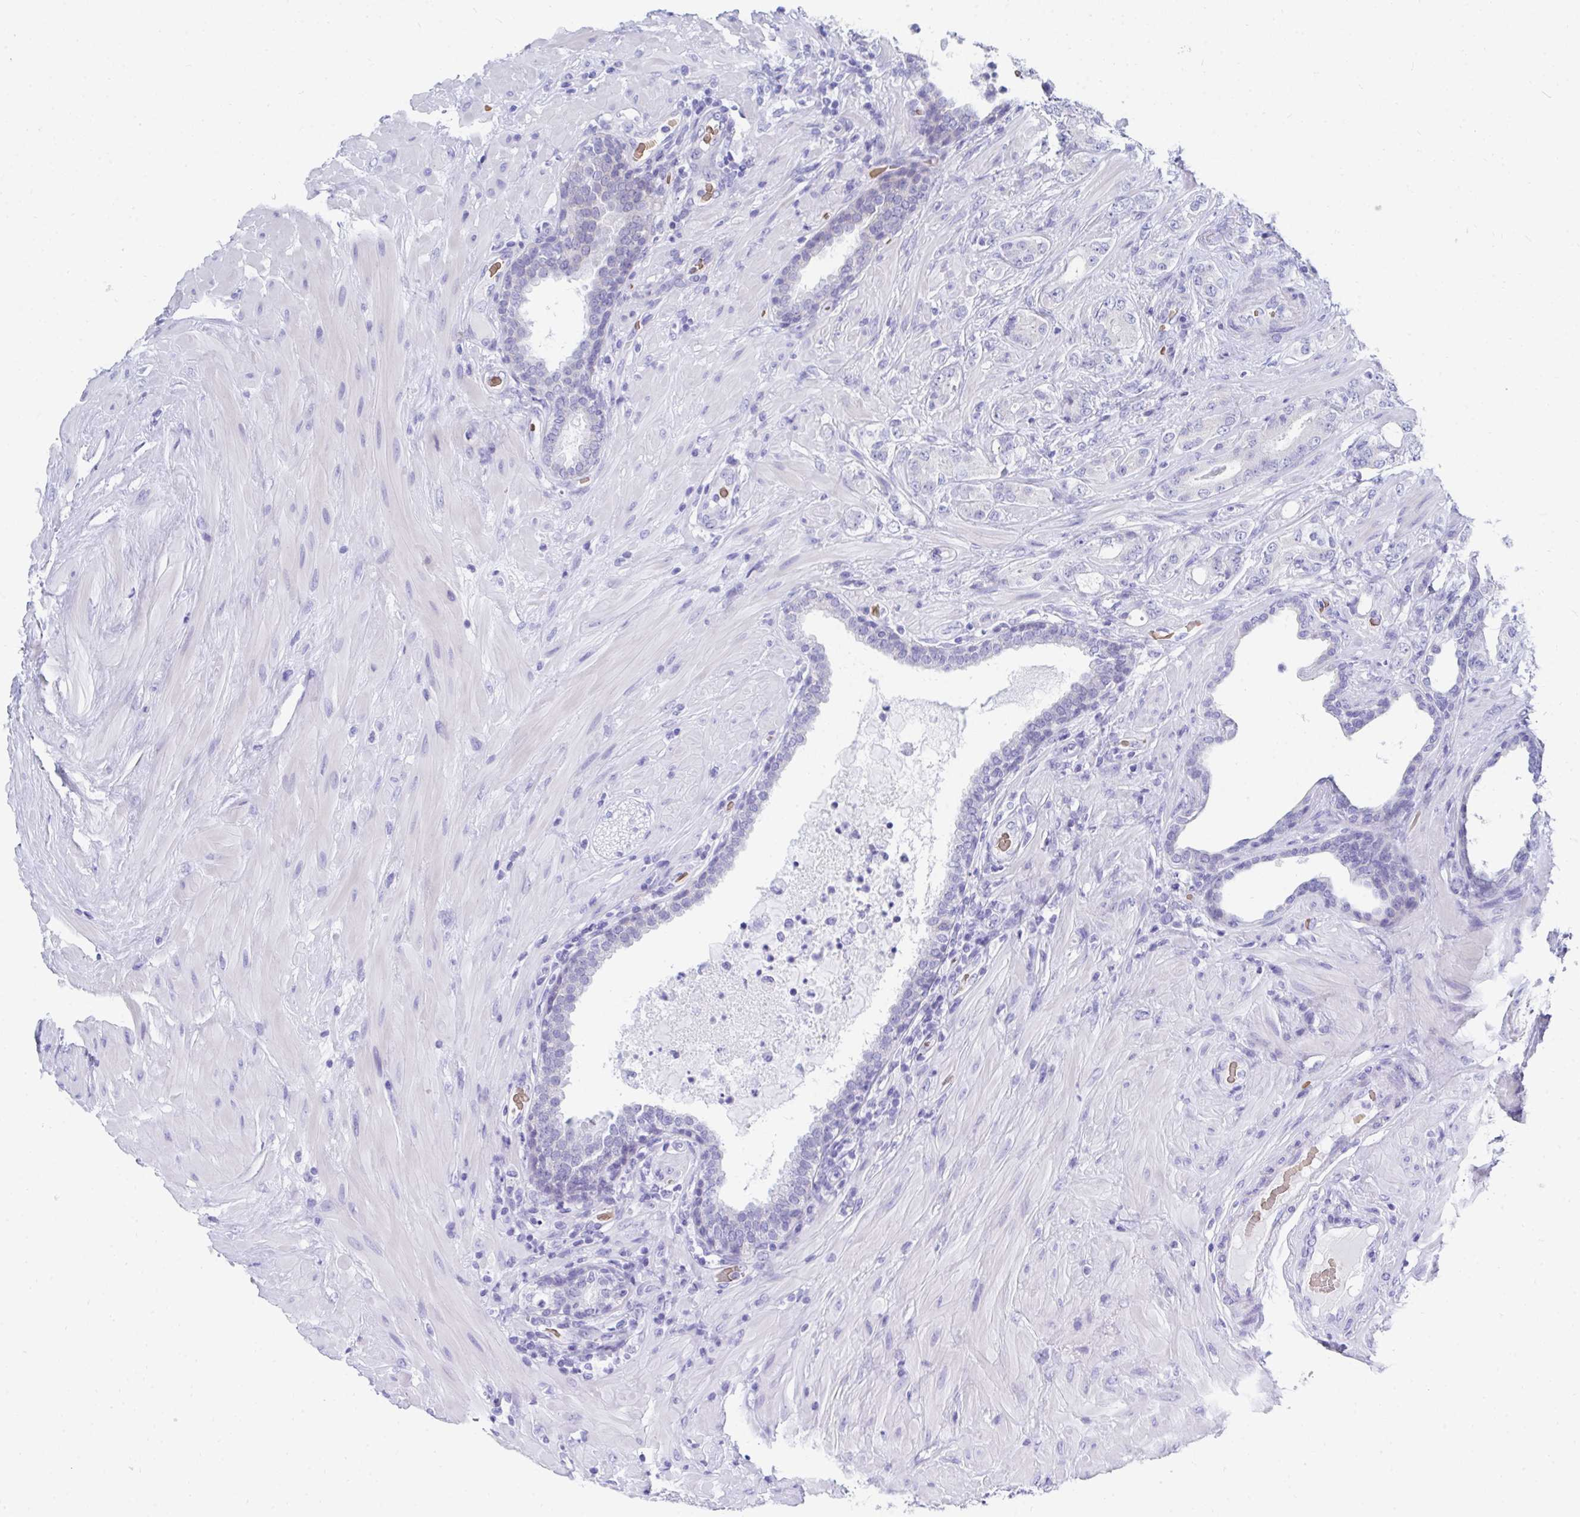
{"staining": {"intensity": "negative", "quantity": "none", "location": "none"}, "tissue": "prostate cancer", "cell_type": "Tumor cells", "image_type": "cancer", "snomed": [{"axis": "morphology", "description": "Adenocarcinoma, High grade"}, {"axis": "topography", "description": "Prostate"}], "caption": "High magnification brightfield microscopy of prostate high-grade adenocarcinoma stained with DAB (3,3'-diaminobenzidine) (brown) and counterstained with hematoxylin (blue): tumor cells show no significant positivity. (DAB (3,3'-diaminobenzidine) immunohistochemistry, high magnification).", "gene": "MROH2B", "patient": {"sex": "male", "age": 62}}